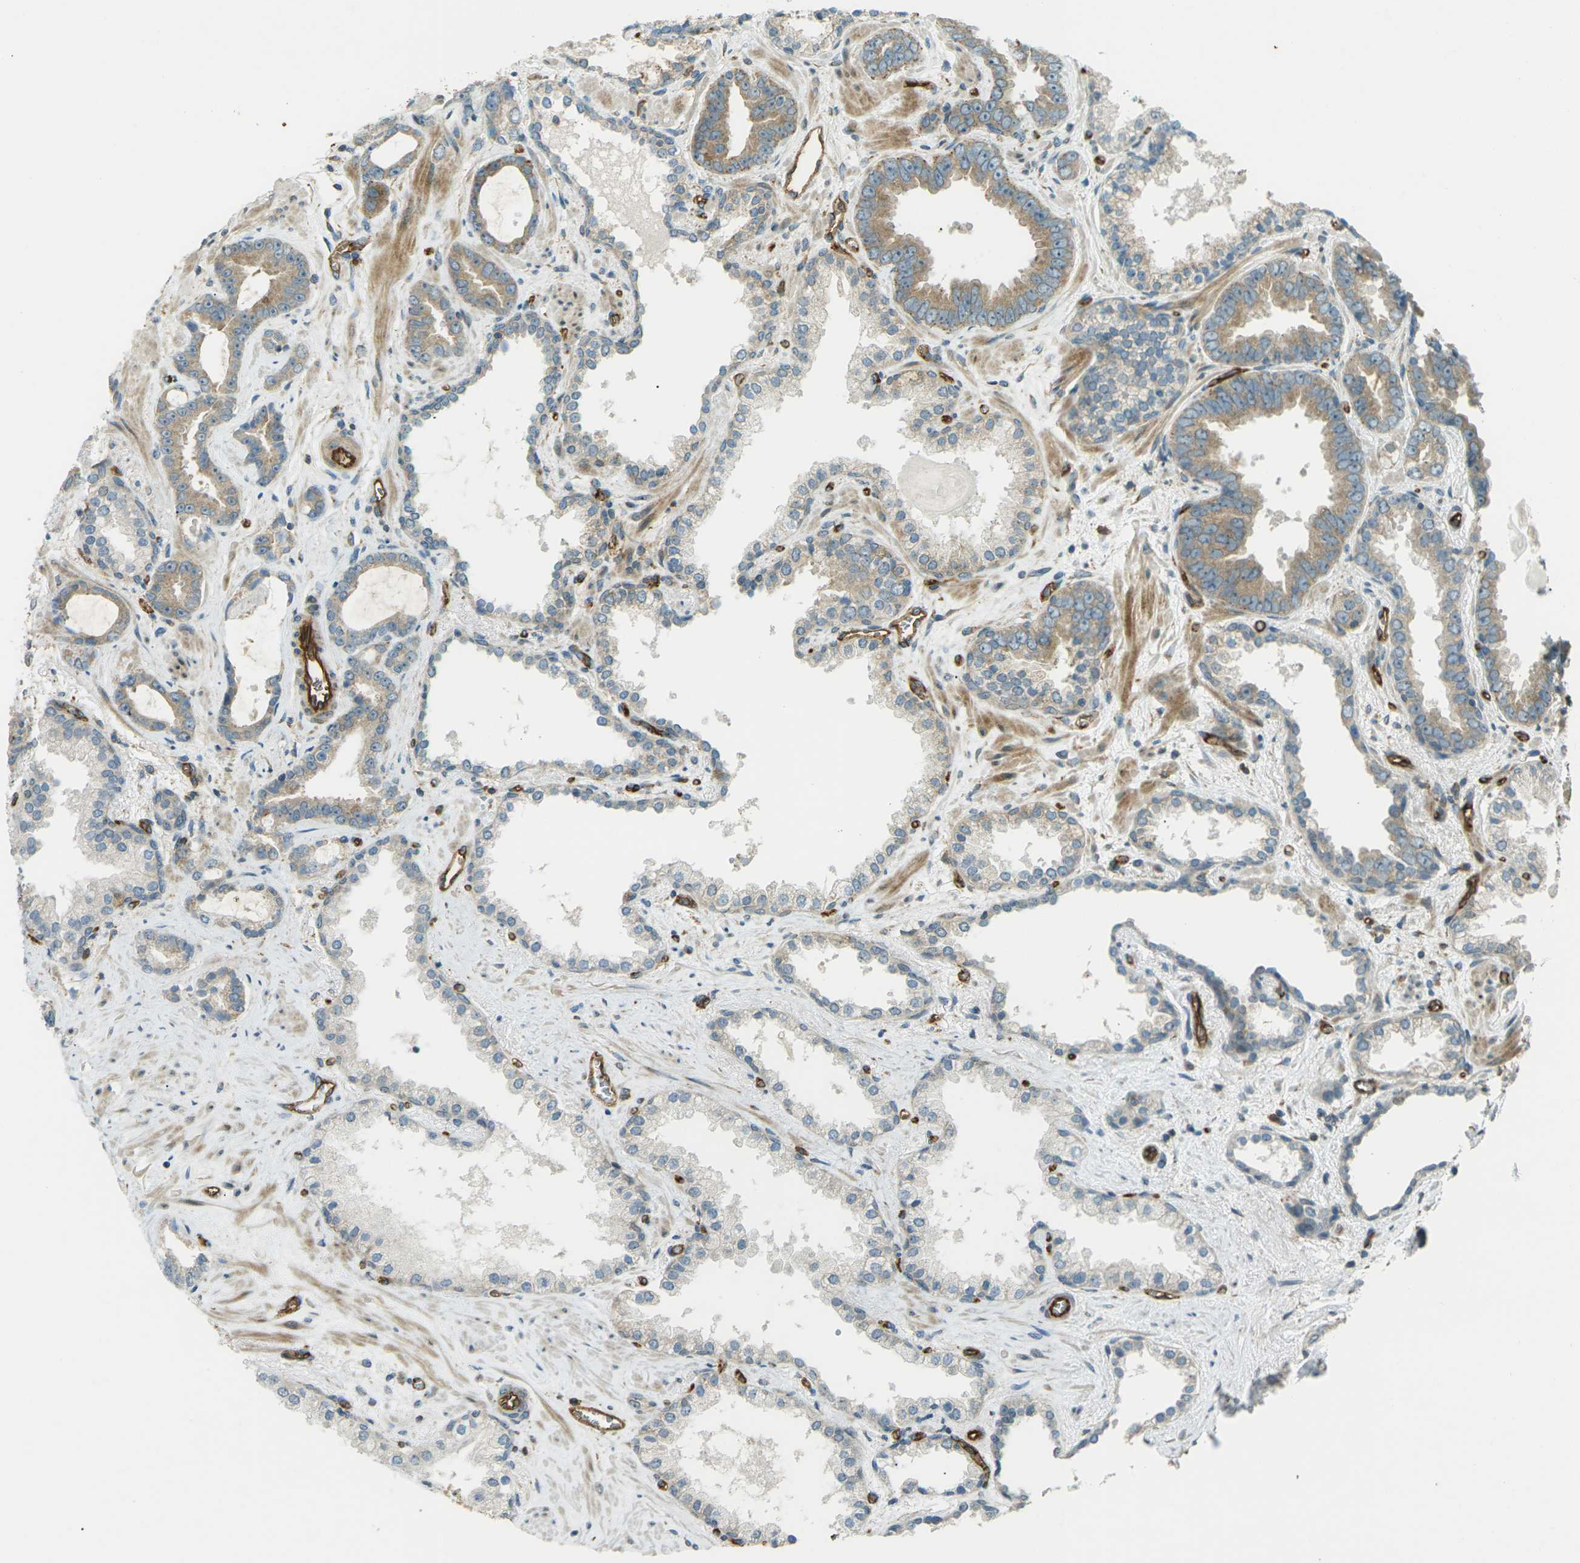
{"staining": {"intensity": "moderate", "quantity": "<25%", "location": "cytoplasmic/membranous"}, "tissue": "prostate cancer", "cell_type": "Tumor cells", "image_type": "cancer", "snomed": [{"axis": "morphology", "description": "Adenocarcinoma, Low grade"}, {"axis": "topography", "description": "Prostate"}], "caption": "Brown immunohistochemical staining in prostate low-grade adenocarcinoma shows moderate cytoplasmic/membranous positivity in approximately <25% of tumor cells.", "gene": "S1PR1", "patient": {"sex": "male", "age": 60}}